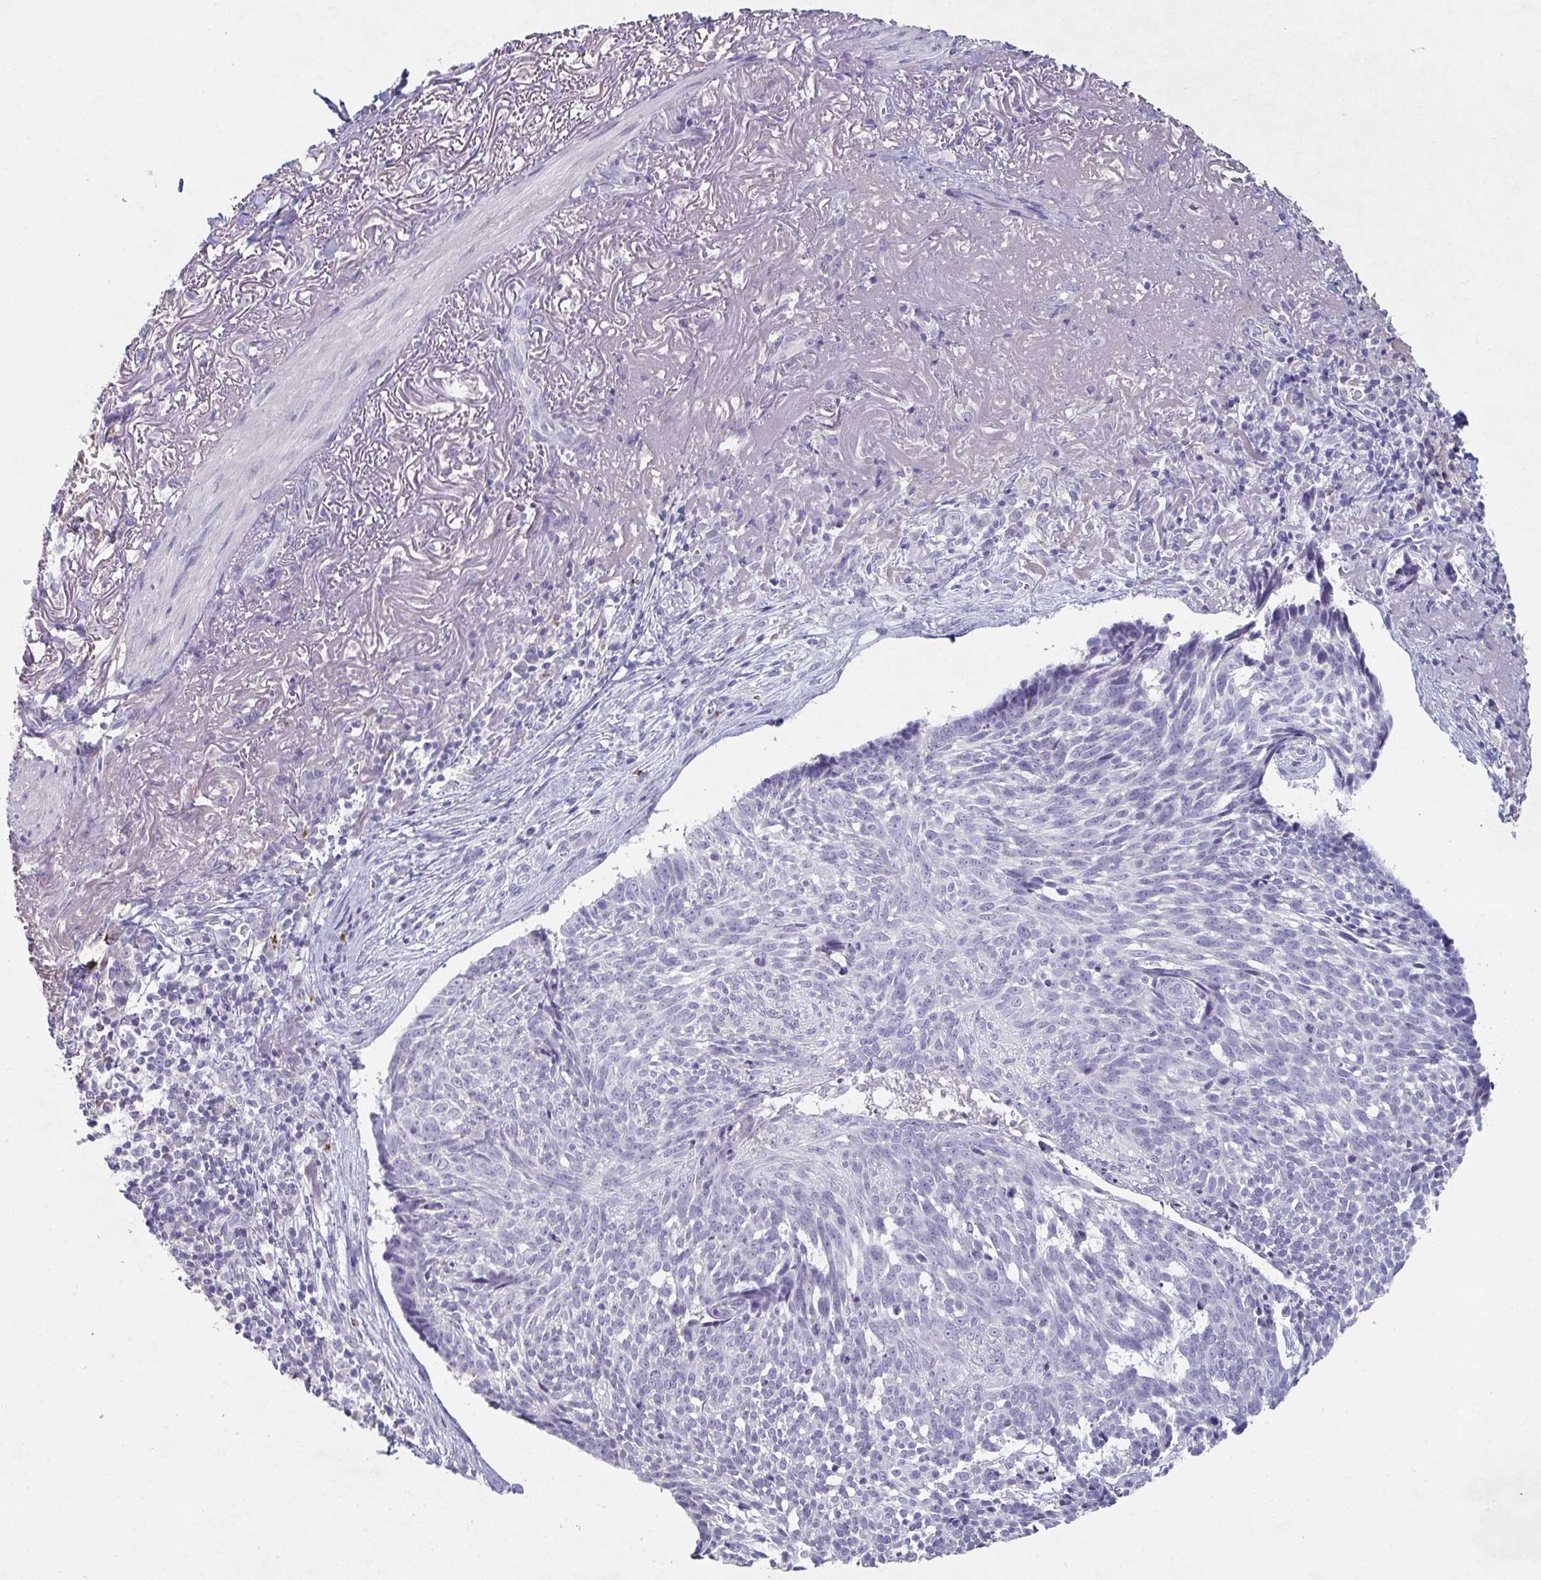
{"staining": {"intensity": "negative", "quantity": "none", "location": "none"}, "tissue": "skin cancer", "cell_type": "Tumor cells", "image_type": "cancer", "snomed": [{"axis": "morphology", "description": "Basal cell carcinoma"}, {"axis": "topography", "description": "Skin"}, {"axis": "topography", "description": "Skin of face"}], "caption": "Skin cancer (basal cell carcinoma) stained for a protein using immunohistochemistry (IHC) exhibits no positivity tumor cells.", "gene": "ADAM21", "patient": {"sex": "female", "age": 95}}